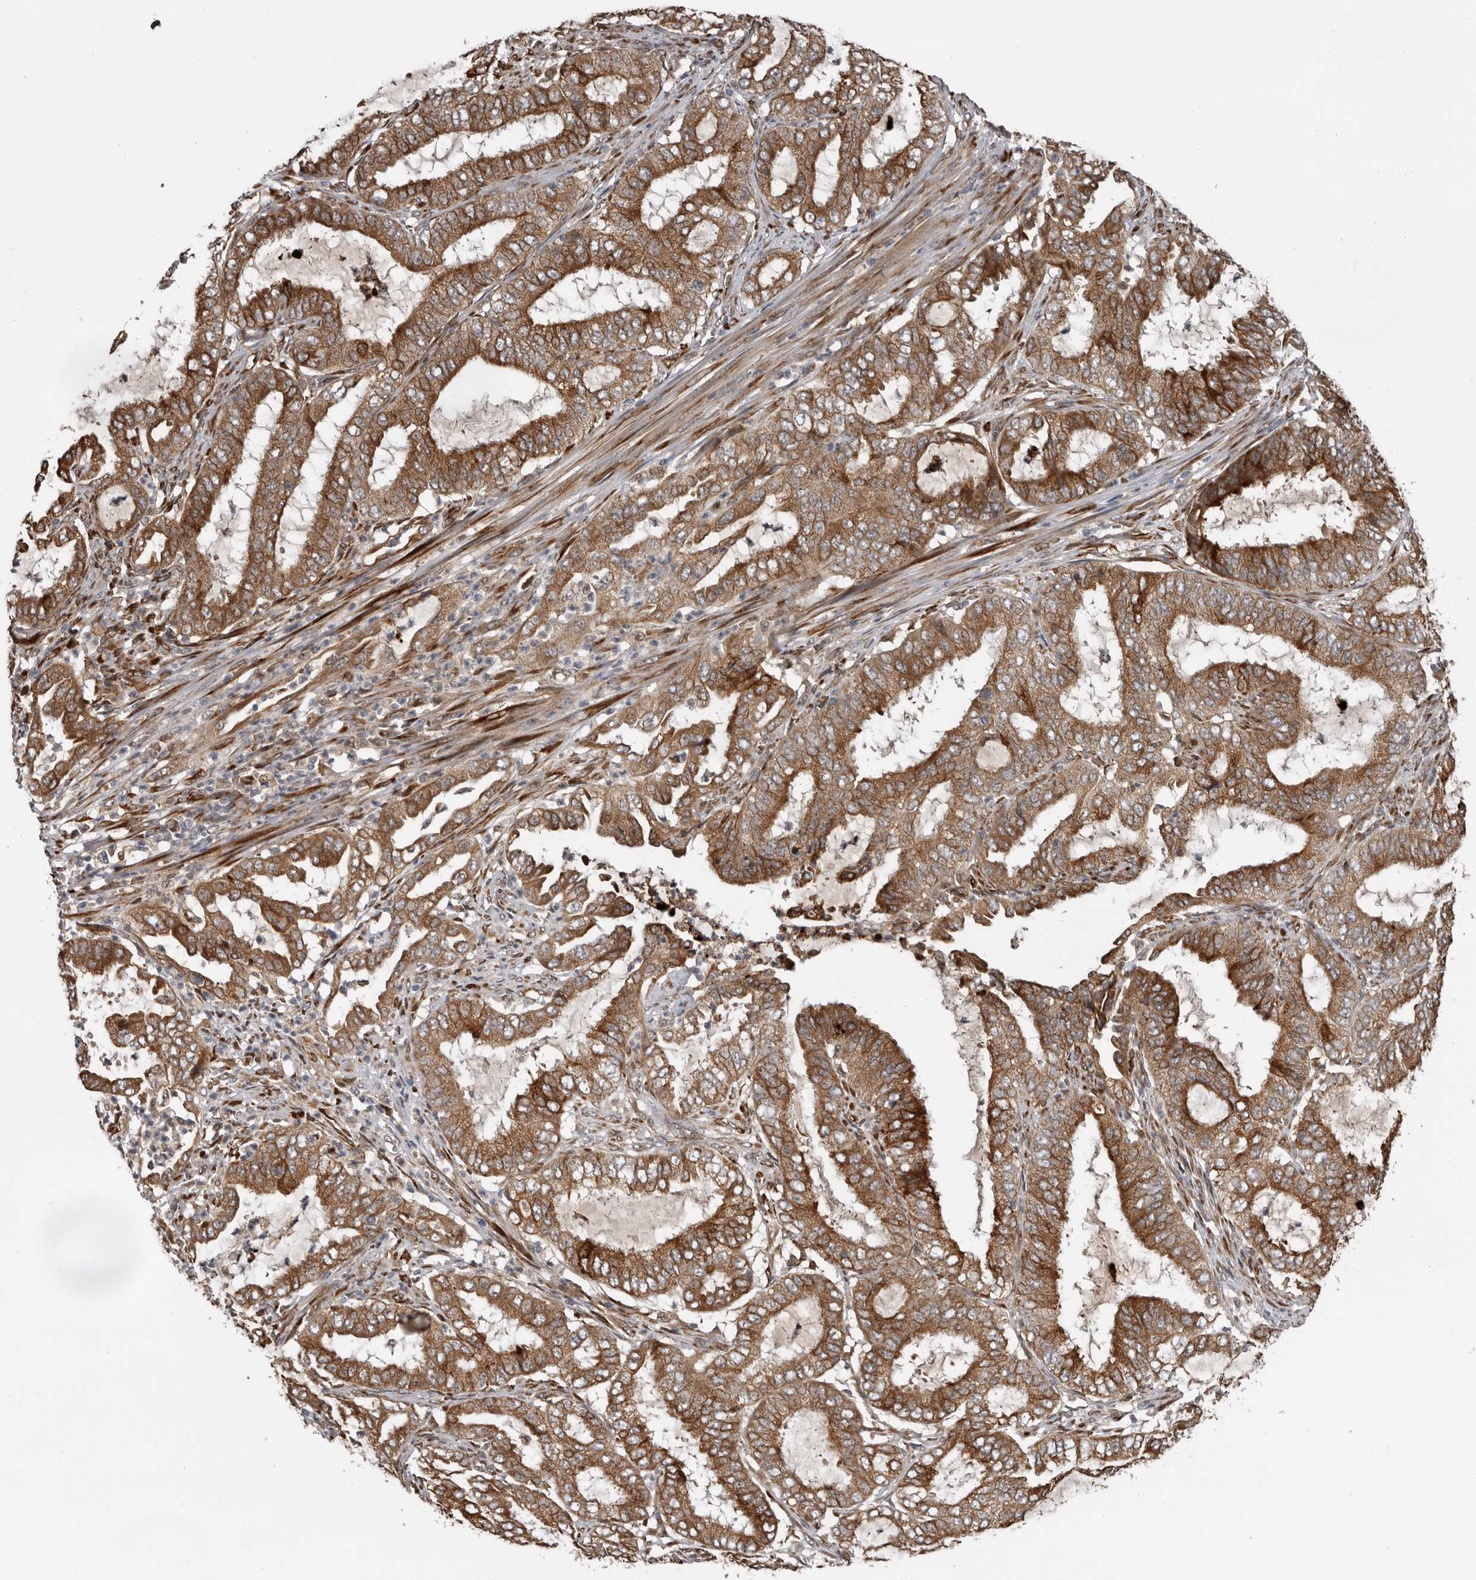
{"staining": {"intensity": "moderate", "quantity": ">75%", "location": "cytoplasmic/membranous"}, "tissue": "endometrial cancer", "cell_type": "Tumor cells", "image_type": "cancer", "snomed": [{"axis": "morphology", "description": "Adenocarcinoma, NOS"}, {"axis": "topography", "description": "Endometrium"}], "caption": "A medium amount of moderate cytoplasmic/membranous positivity is identified in approximately >75% of tumor cells in adenocarcinoma (endometrial) tissue.", "gene": "MTF1", "patient": {"sex": "female", "age": 51}}